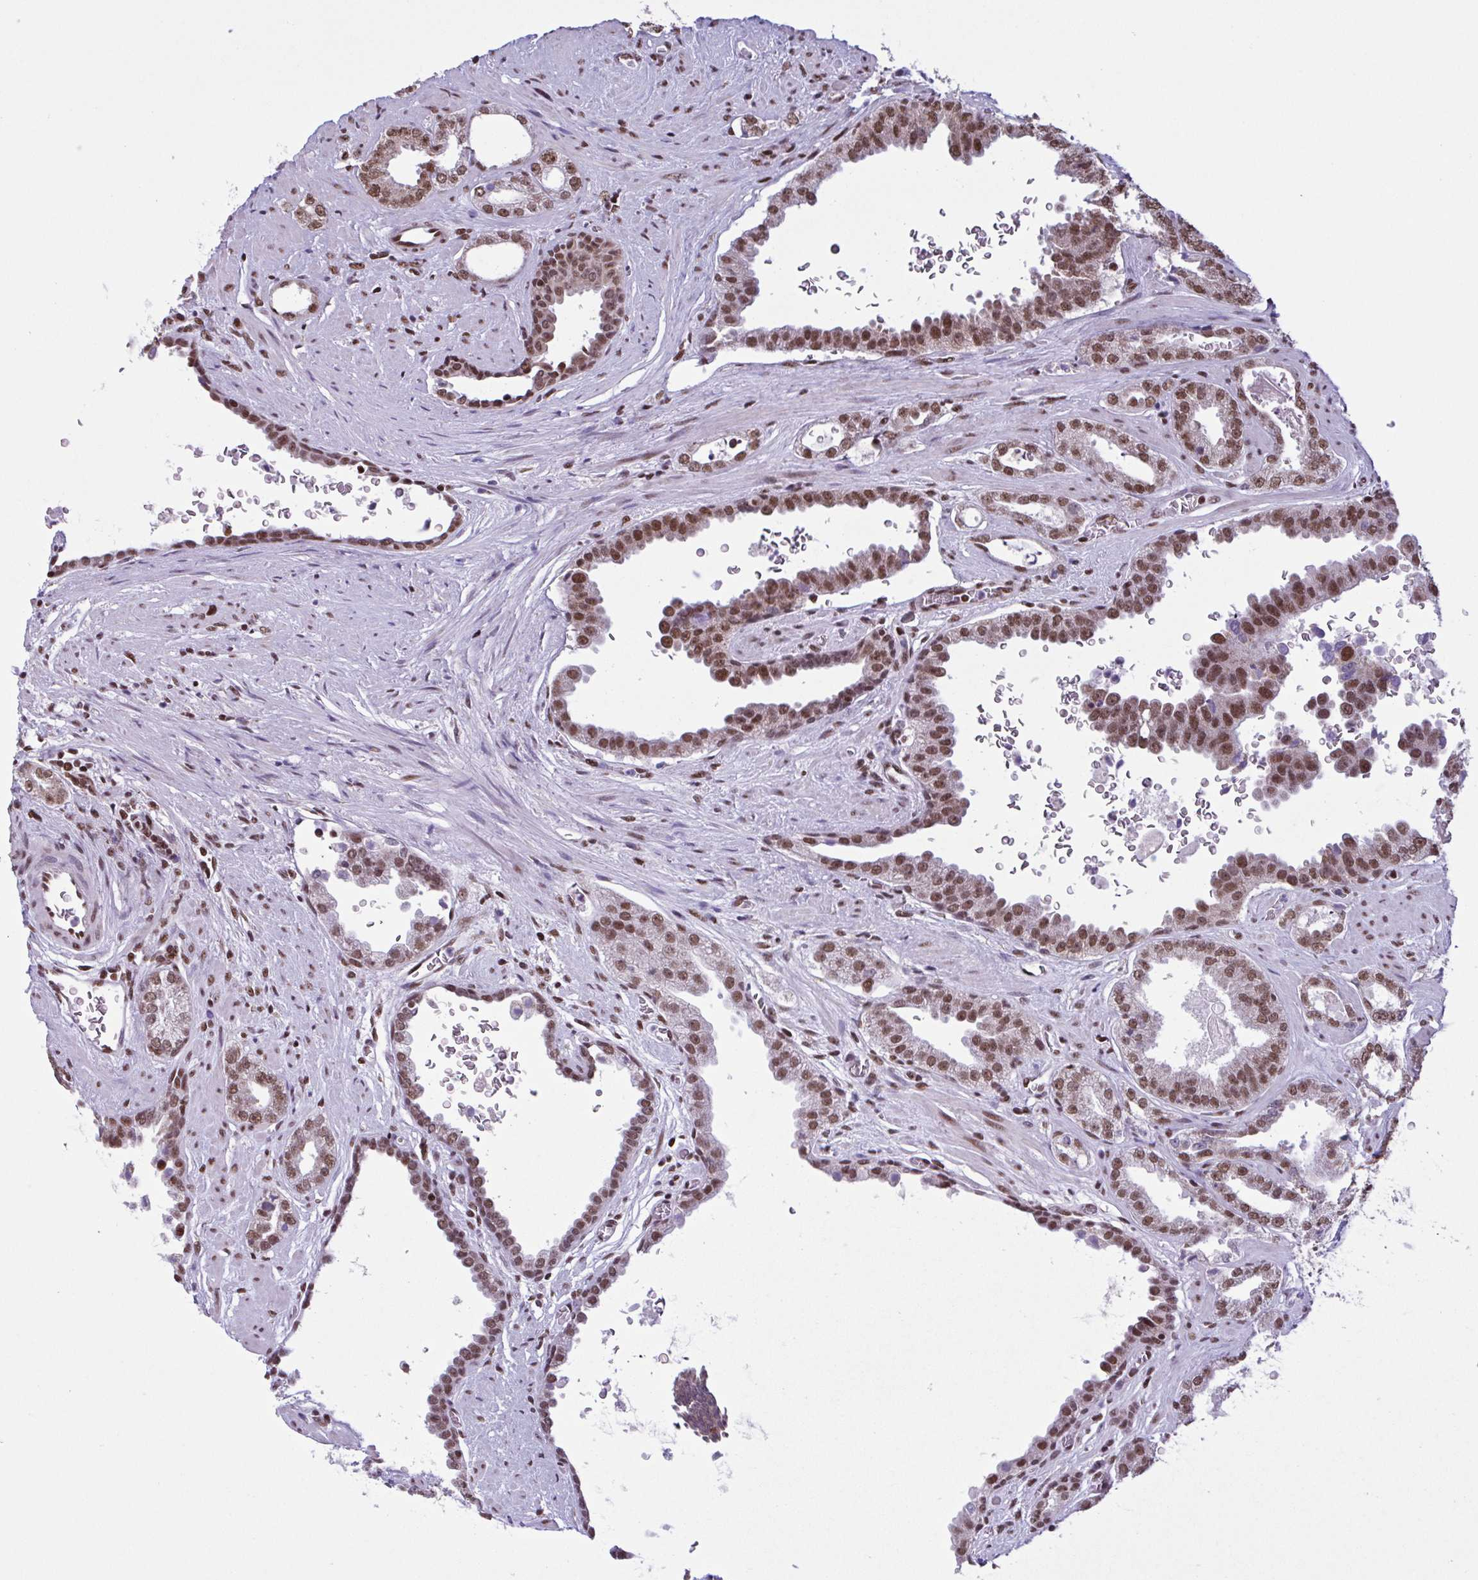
{"staining": {"intensity": "moderate", "quantity": ">75%", "location": "nuclear"}, "tissue": "prostate cancer", "cell_type": "Tumor cells", "image_type": "cancer", "snomed": [{"axis": "morphology", "description": "Adenocarcinoma, Low grade"}, {"axis": "topography", "description": "Prostate"}], "caption": "A brown stain highlights moderate nuclear staining of a protein in low-grade adenocarcinoma (prostate) tumor cells.", "gene": "TIMM21", "patient": {"sex": "male", "age": 67}}